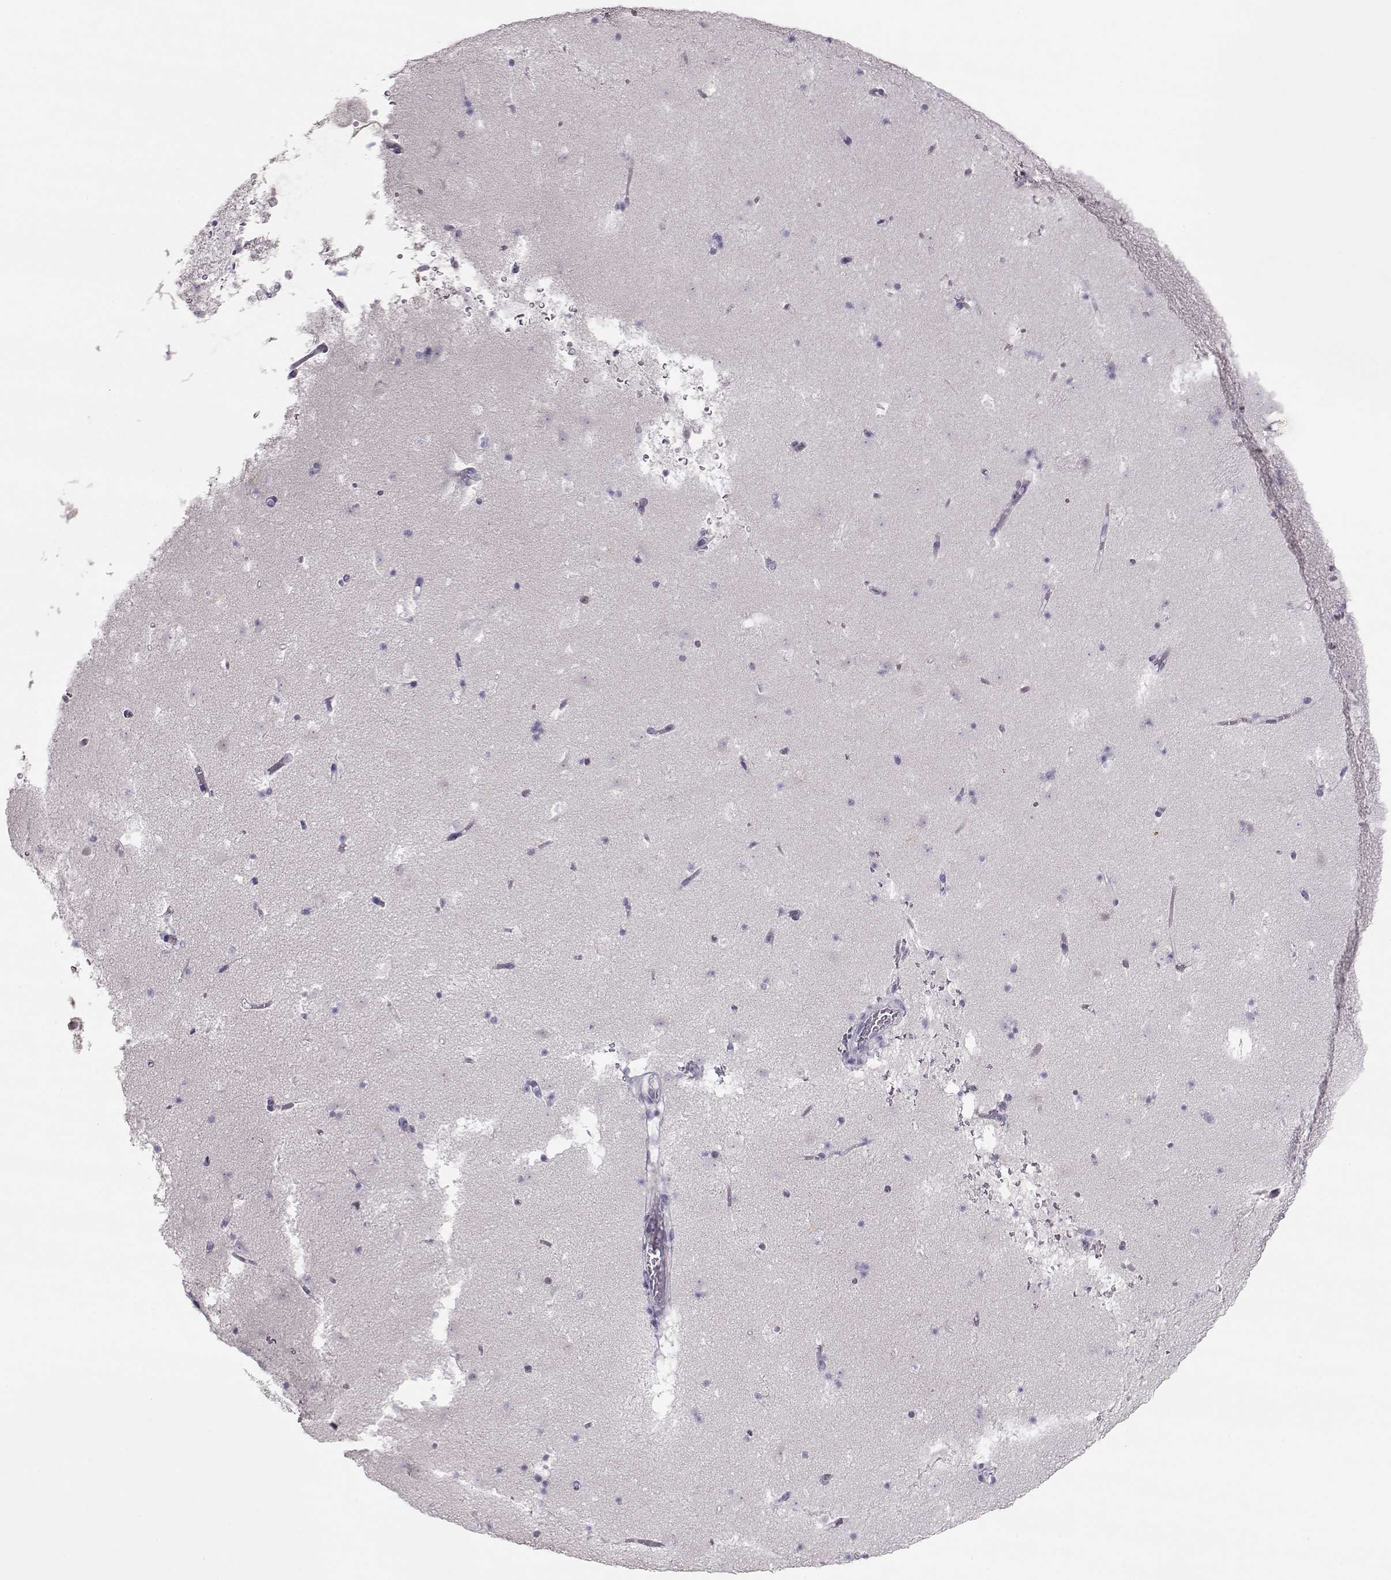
{"staining": {"intensity": "negative", "quantity": "none", "location": "none"}, "tissue": "caudate", "cell_type": "Glial cells", "image_type": "normal", "snomed": [{"axis": "morphology", "description": "Normal tissue, NOS"}, {"axis": "topography", "description": "Lateral ventricle wall"}], "caption": "Immunohistochemistry micrograph of unremarkable caudate stained for a protein (brown), which reveals no positivity in glial cells. The staining was performed using DAB to visualize the protein expression in brown, while the nuclei were stained in blue with hematoxylin (Magnification: 20x).", "gene": "IMPG1", "patient": {"sex": "female", "age": 42}}